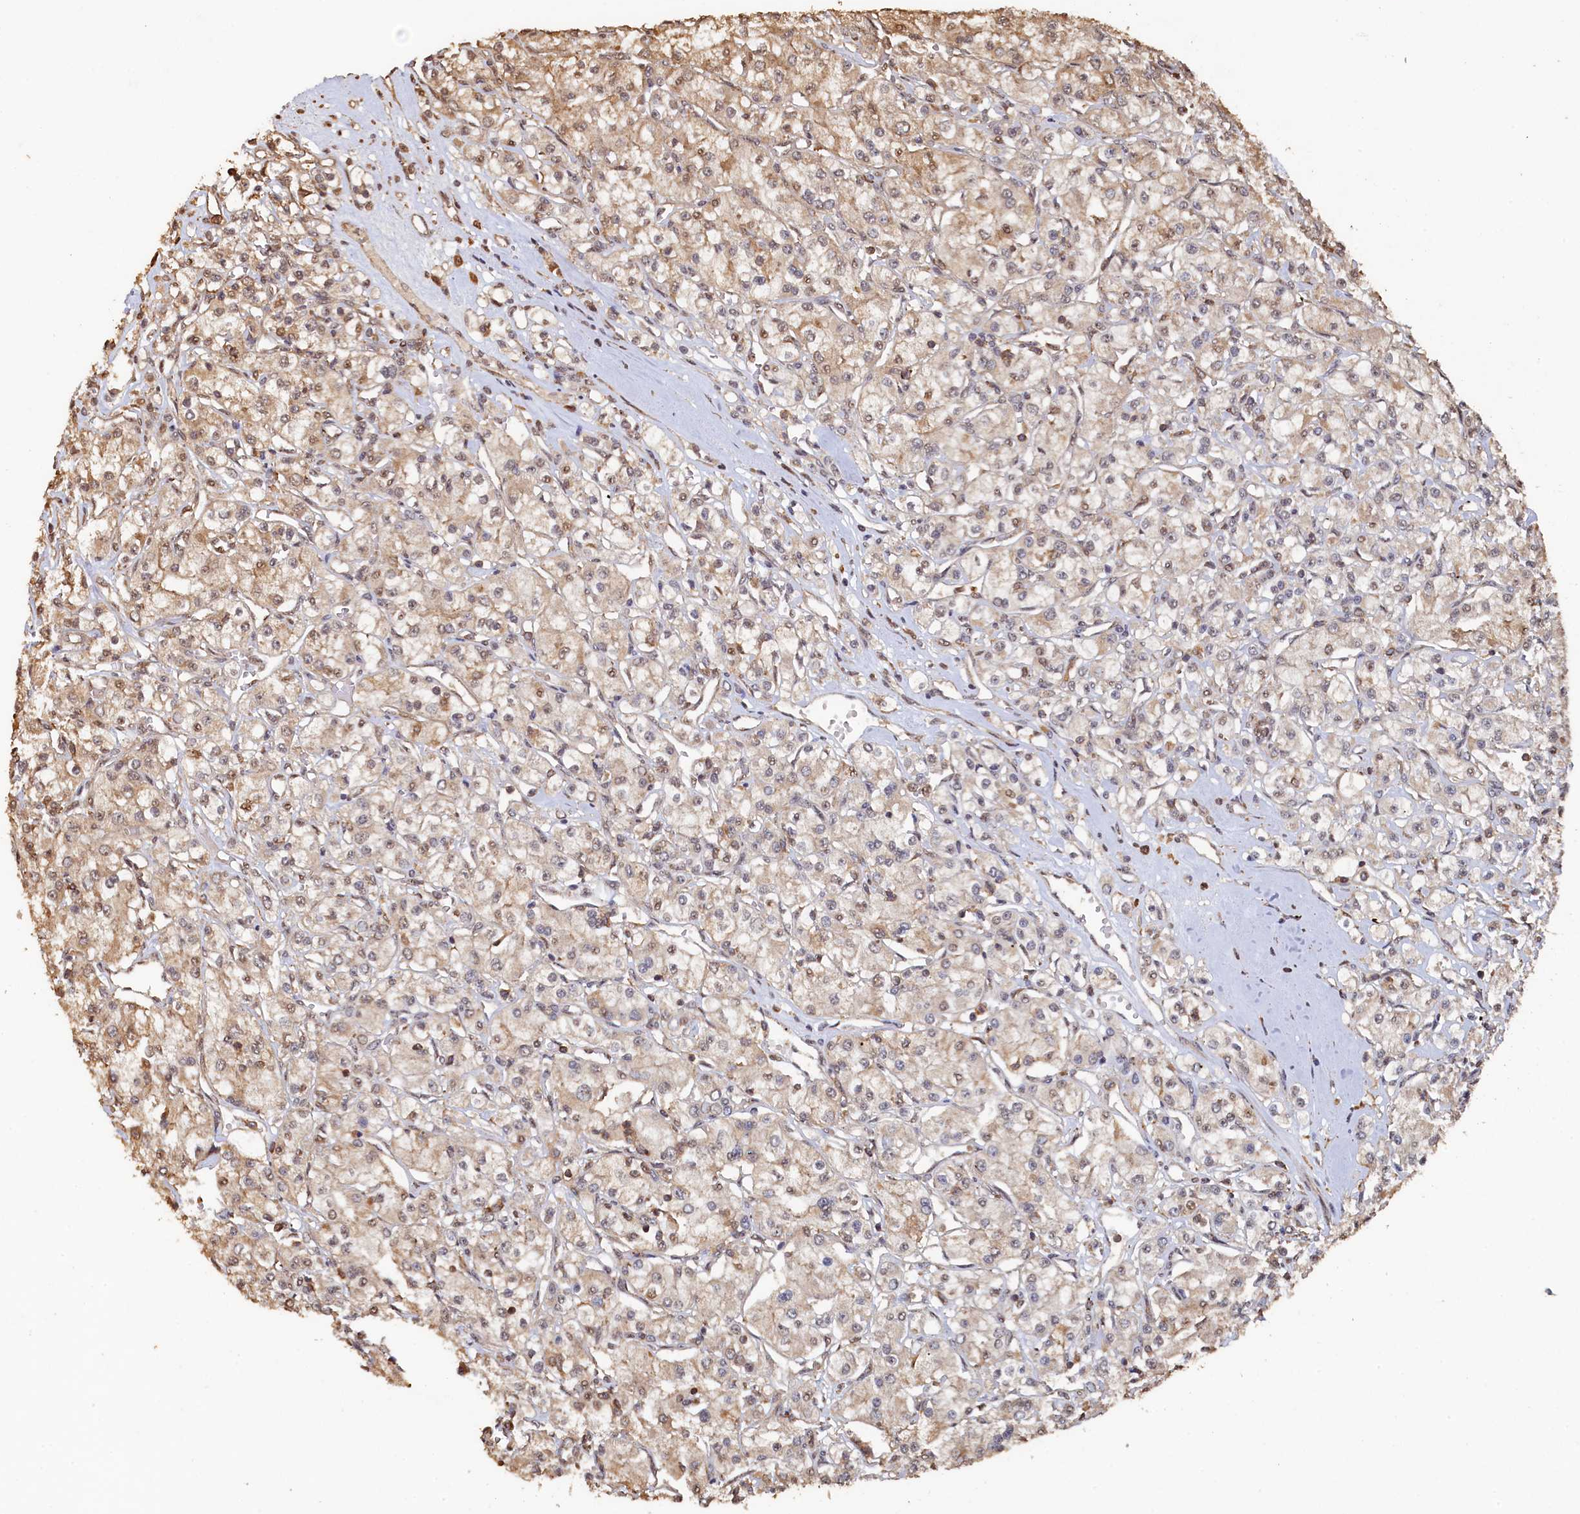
{"staining": {"intensity": "weak", "quantity": "25%-75%", "location": "cytoplasmic/membranous"}, "tissue": "renal cancer", "cell_type": "Tumor cells", "image_type": "cancer", "snomed": [{"axis": "morphology", "description": "Adenocarcinoma, NOS"}, {"axis": "topography", "description": "Kidney"}], "caption": "Immunohistochemistry (IHC) image of neoplastic tissue: adenocarcinoma (renal) stained using immunohistochemistry exhibits low levels of weak protein expression localized specifically in the cytoplasmic/membranous of tumor cells, appearing as a cytoplasmic/membranous brown color.", "gene": "PIGN", "patient": {"sex": "female", "age": 59}}